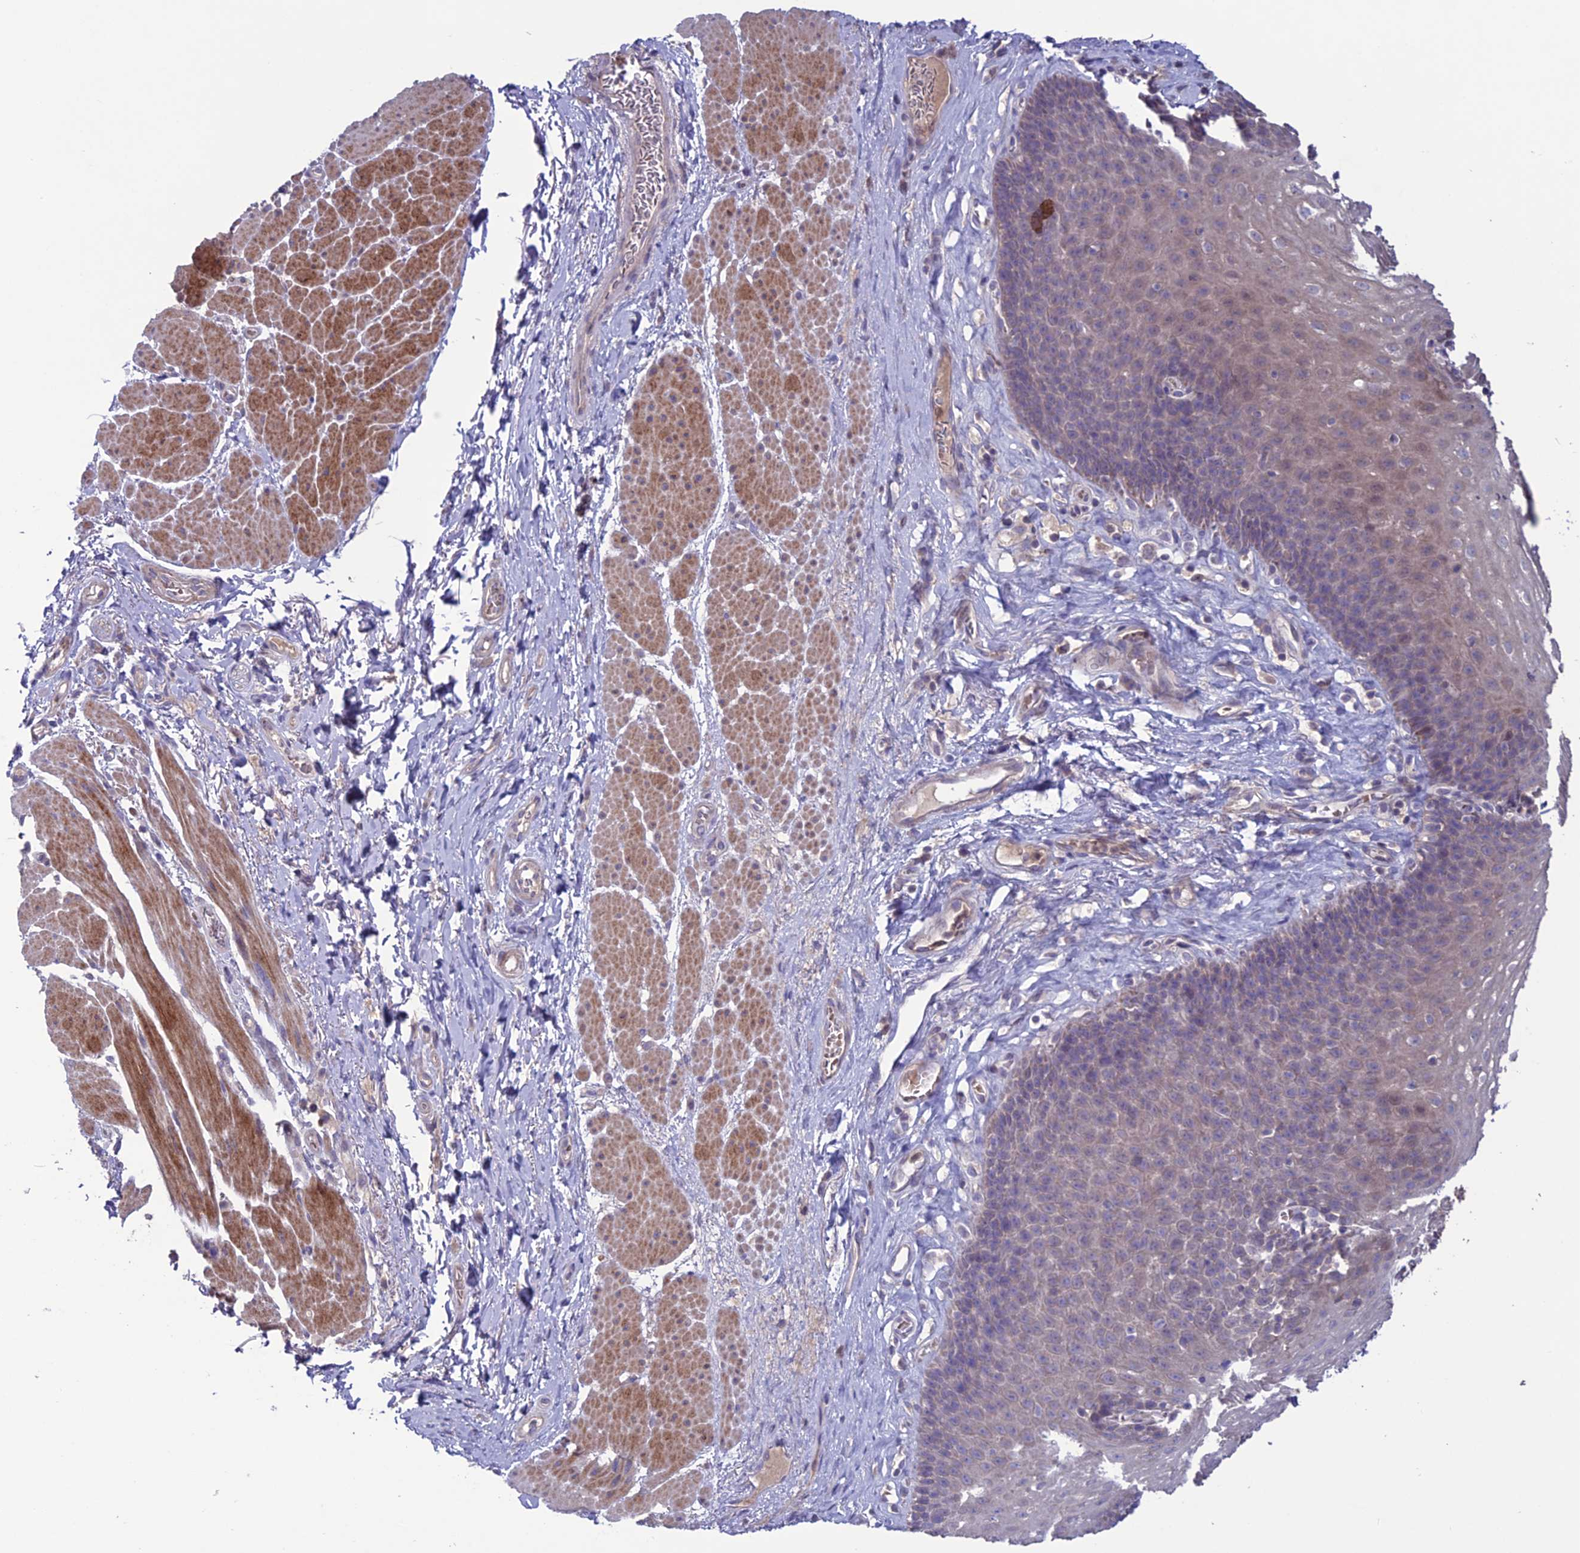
{"staining": {"intensity": "weak", "quantity": "25%-75%", "location": "cytoplasmic/membranous"}, "tissue": "esophagus", "cell_type": "Squamous epithelial cells", "image_type": "normal", "snomed": [{"axis": "morphology", "description": "Normal tissue, NOS"}, {"axis": "topography", "description": "Esophagus"}], "caption": "Weak cytoplasmic/membranous expression is seen in approximately 25%-75% of squamous epithelial cells in unremarkable esophagus.", "gene": "C2orf76", "patient": {"sex": "female", "age": 66}}